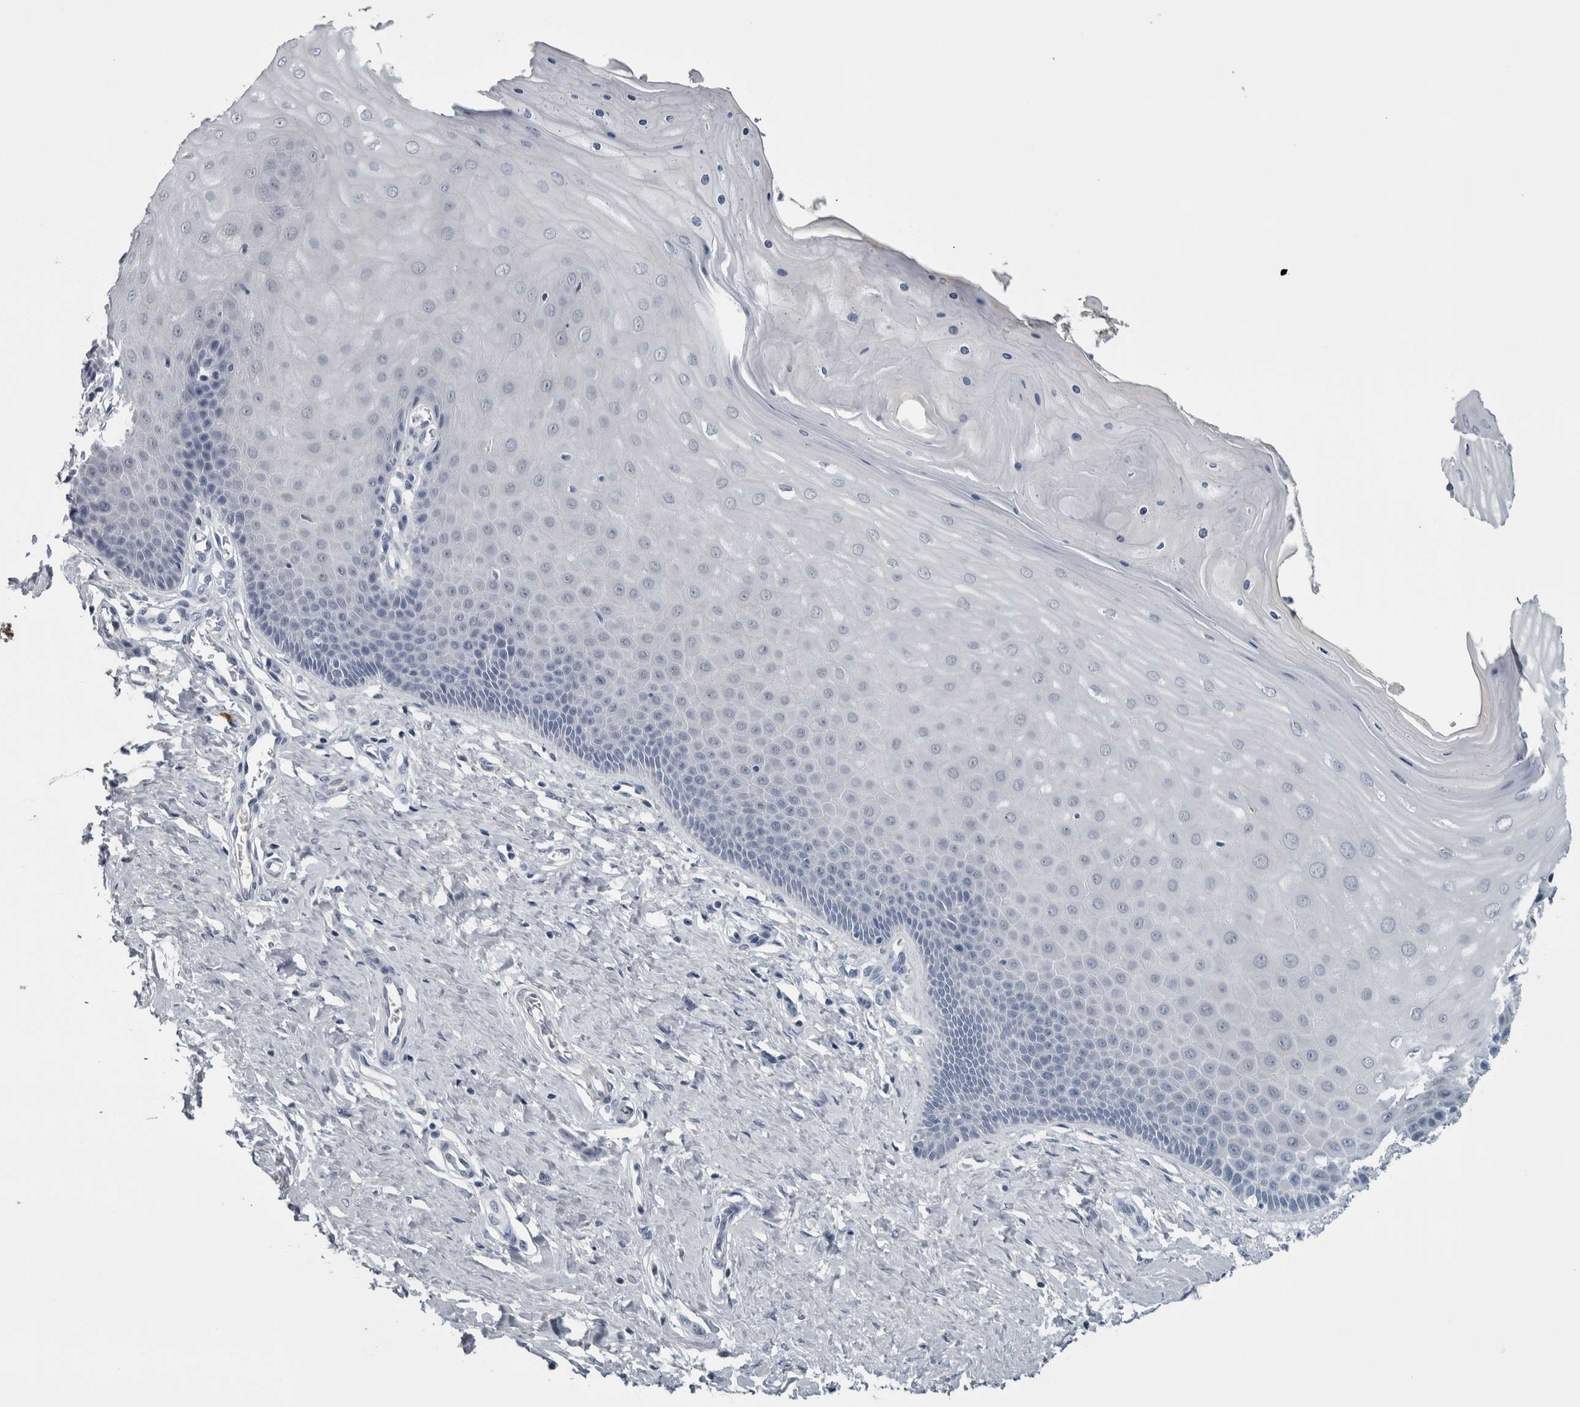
{"staining": {"intensity": "negative", "quantity": "none", "location": "none"}, "tissue": "cervix", "cell_type": "Glandular cells", "image_type": "normal", "snomed": [{"axis": "morphology", "description": "Normal tissue, NOS"}, {"axis": "topography", "description": "Cervix"}], "caption": "Glandular cells show no significant protein expression in normal cervix. (Stains: DAB immunohistochemistry with hematoxylin counter stain, Microscopy: brightfield microscopy at high magnification).", "gene": "CAVIN4", "patient": {"sex": "female", "age": 55}}